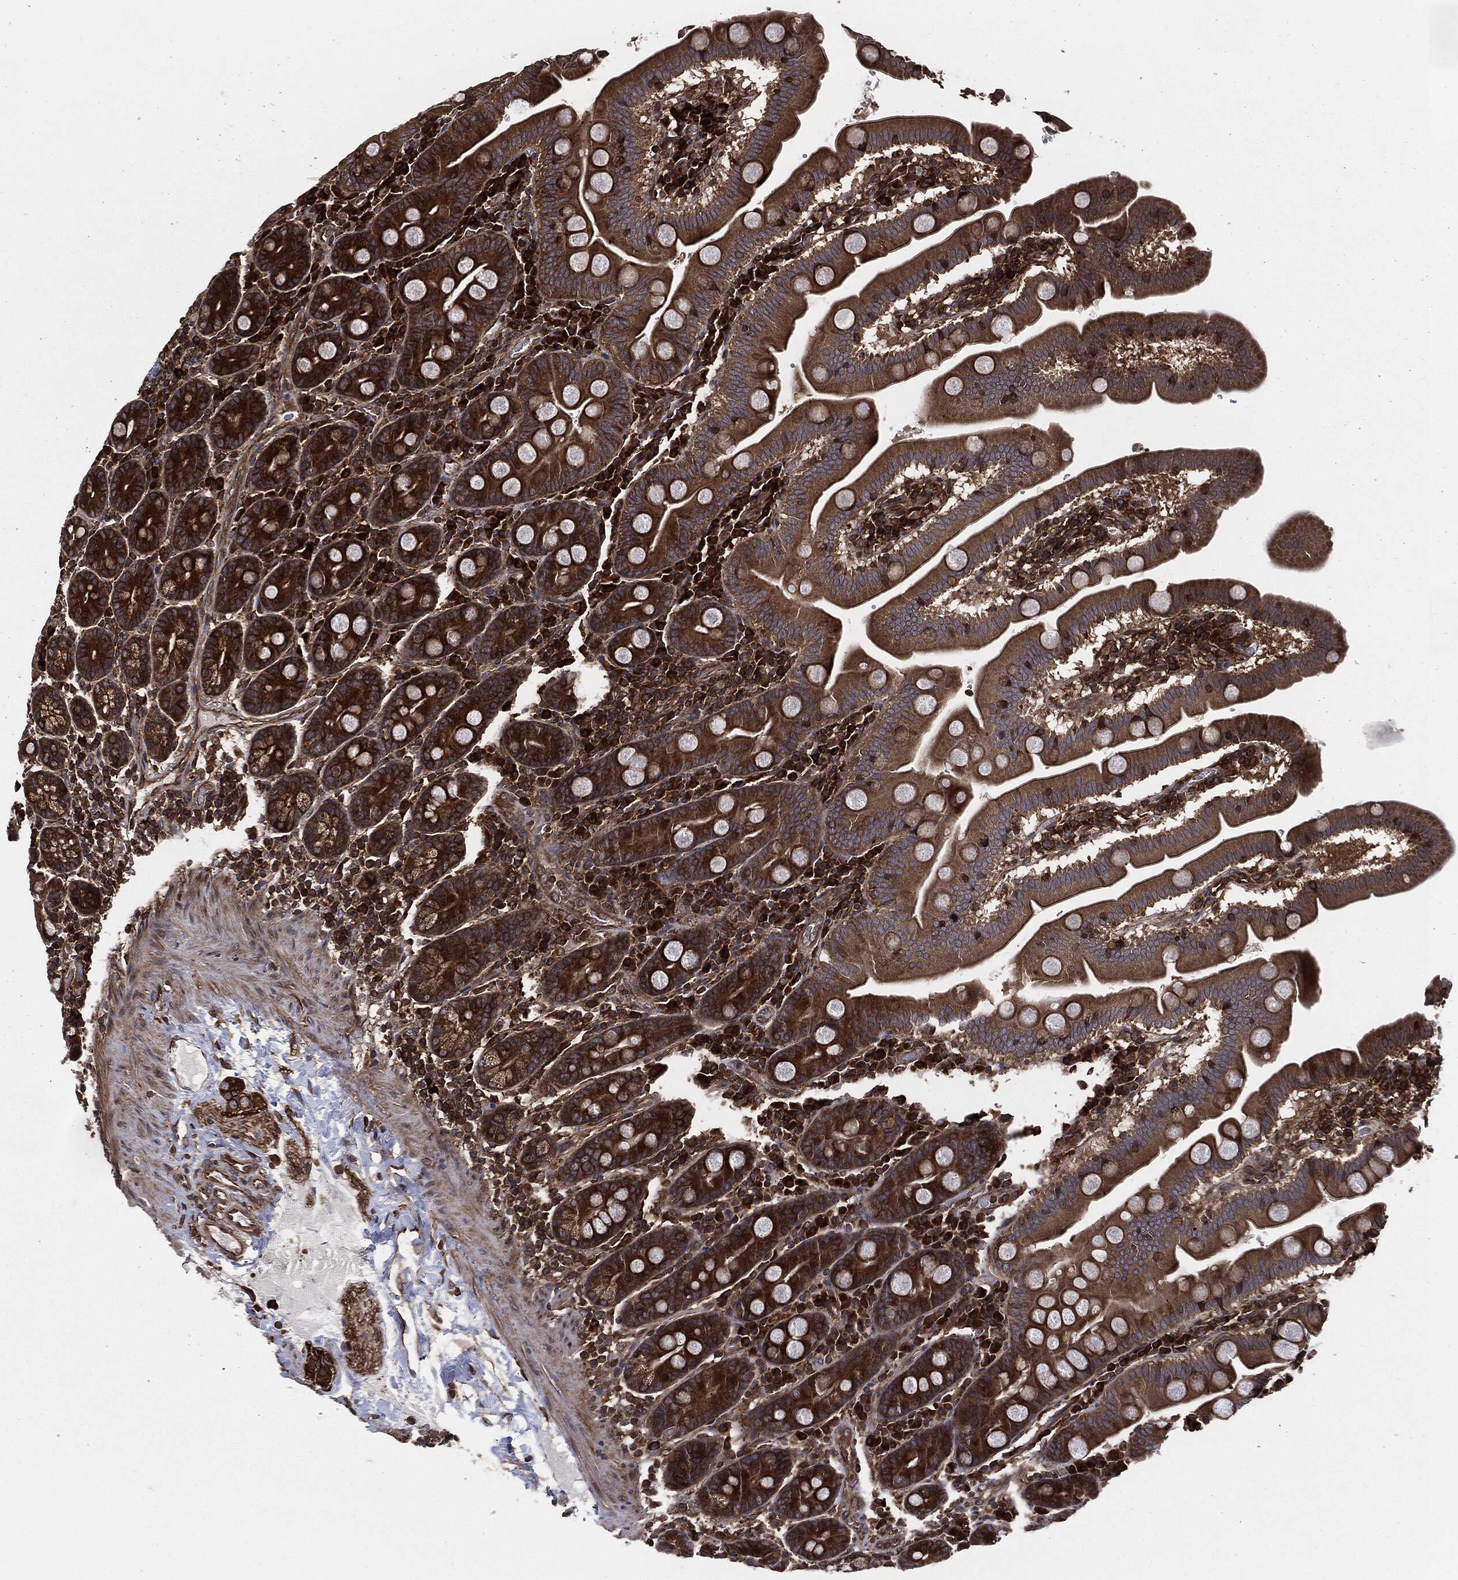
{"staining": {"intensity": "strong", "quantity": ">75%", "location": "cytoplasmic/membranous"}, "tissue": "duodenum", "cell_type": "Glandular cells", "image_type": "normal", "snomed": [{"axis": "morphology", "description": "Normal tissue, NOS"}, {"axis": "topography", "description": "Duodenum"}], "caption": "Unremarkable duodenum reveals strong cytoplasmic/membranous expression in approximately >75% of glandular cells, visualized by immunohistochemistry.", "gene": "RAP1GDS1", "patient": {"sex": "male", "age": 59}}